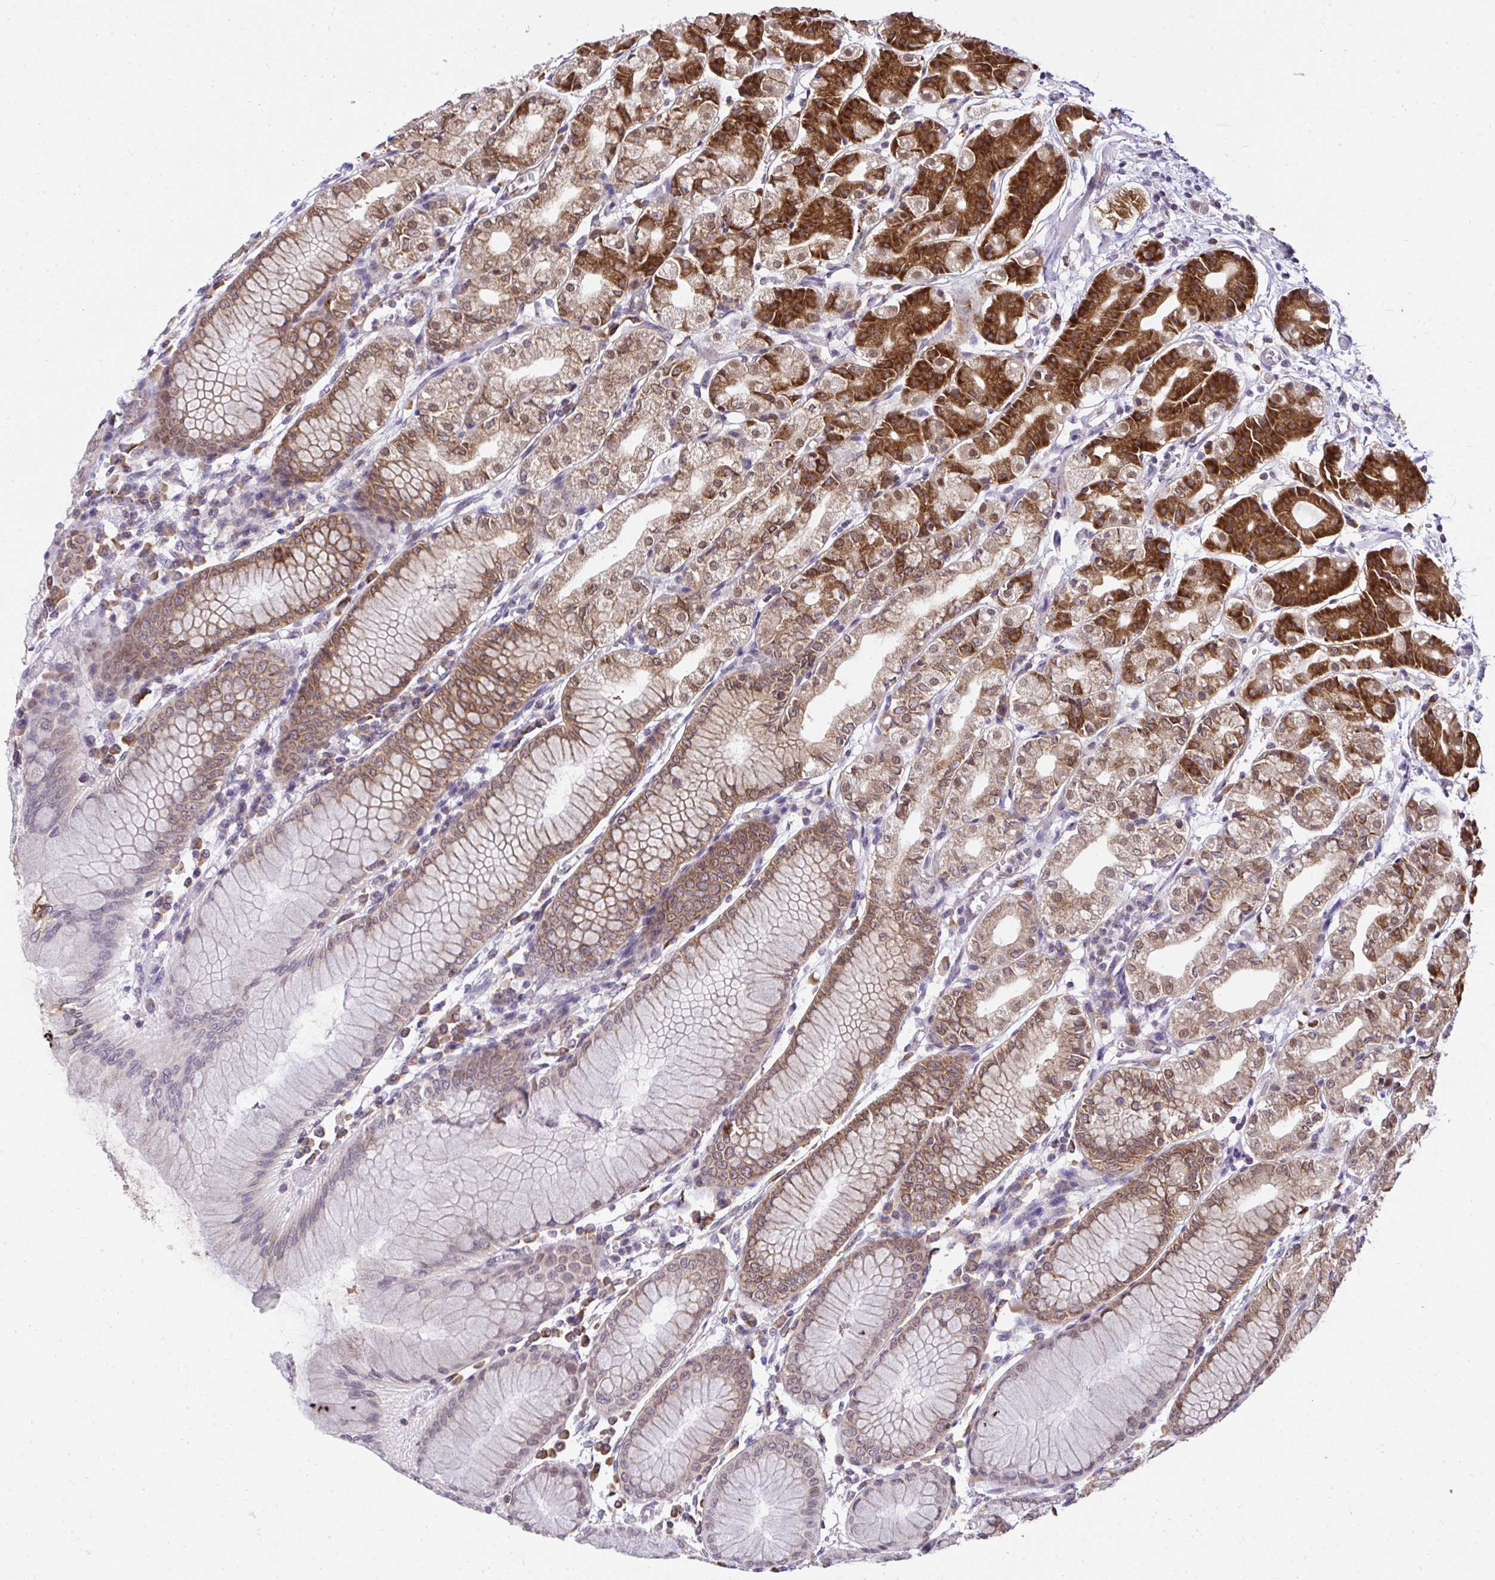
{"staining": {"intensity": "strong", "quantity": "25%-75%", "location": "cytoplasmic/membranous"}, "tissue": "stomach", "cell_type": "Glandular cells", "image_type": "normal", "snomed": [{"axis": "morphology", "description": "Normal tissue, NOS"}, {"axis": "topography", "description": "Stomach"}], "caption": "A brown stain shows strong cytoplasmic/membranous staining of a protein in glandular cells of normal human stomach. Using DAB (3,3'-diaminobenzidine) (brown) and hematoxylin (blue) stains, captured at high magnification using brightfield microscopy.", "gene": "RPS7", "patient": {"sex": "female", "age": 57}}